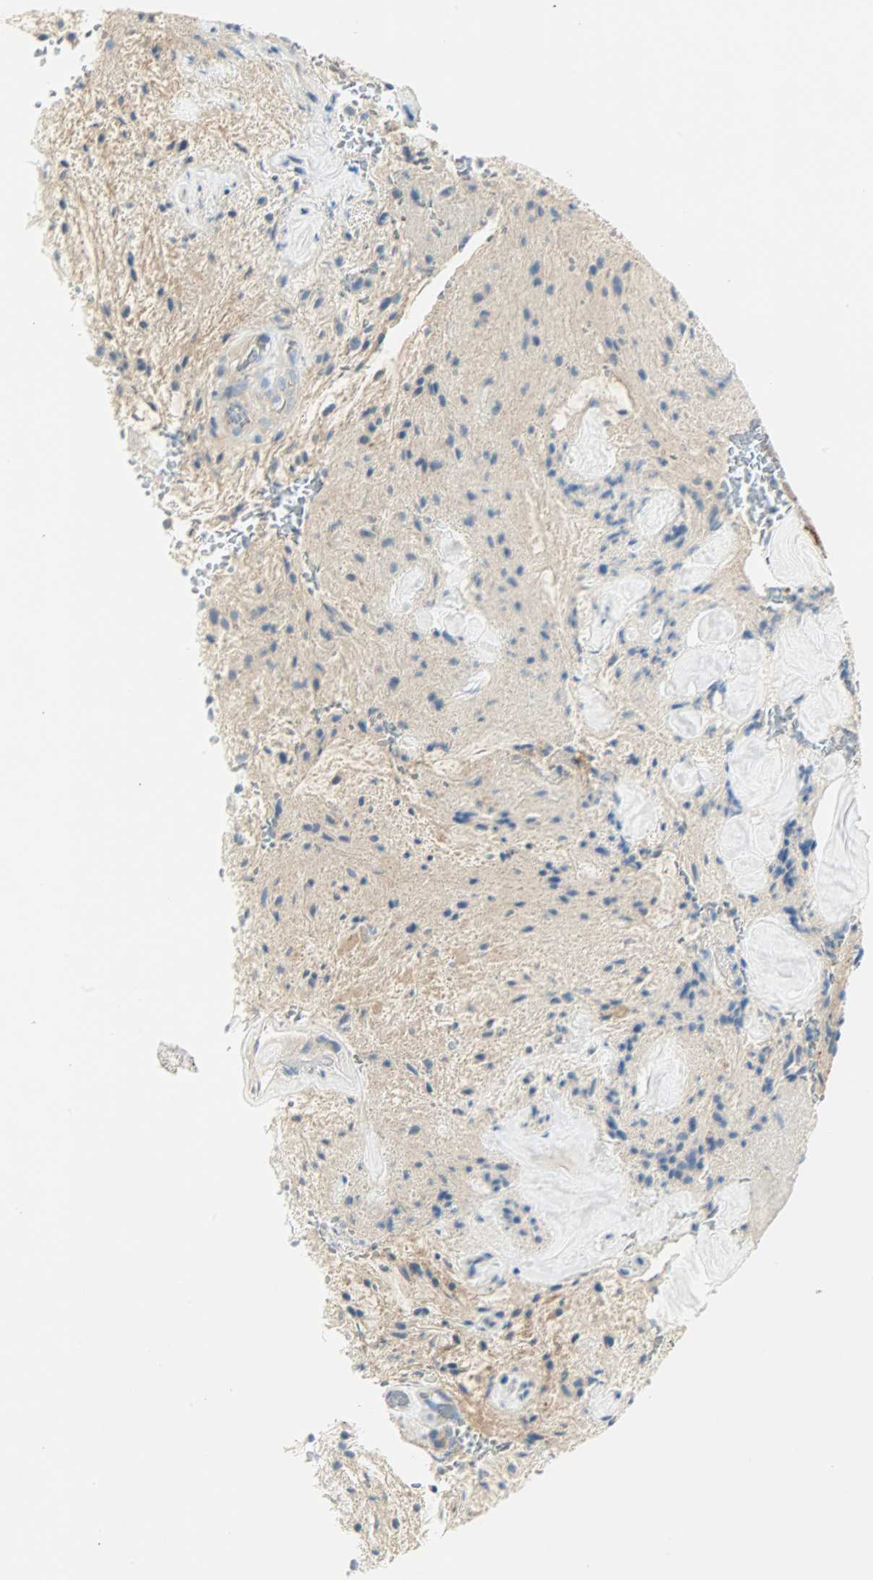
{"staining": {"intensity": "moderate", "quantity": ">75%", "location": "cytoplasmic/membranous"}, "tissue": "glioma", "cell_type": "Tumor cells", "image_type": "cancer", "snomed": [{"axis": "morphology", "description": "Glioma, malignant, NOS"}, {"axis": "topography", "description": "Cerebellum"}], "caption": "A medium amount of moderate cytoplasmic/membranous staining is appreciated in approximately >75% of tumor cells in glioma (malignant) tissue. The staining was performed using DAB (3,3'-diaminobenzidine) to visualize the protein expression in brown, while the nuclei were stained in blue with hematoxylin (Magnification: 20x).", "gene": "WARS1", "patient": {"sex": "female", "age": 10}}